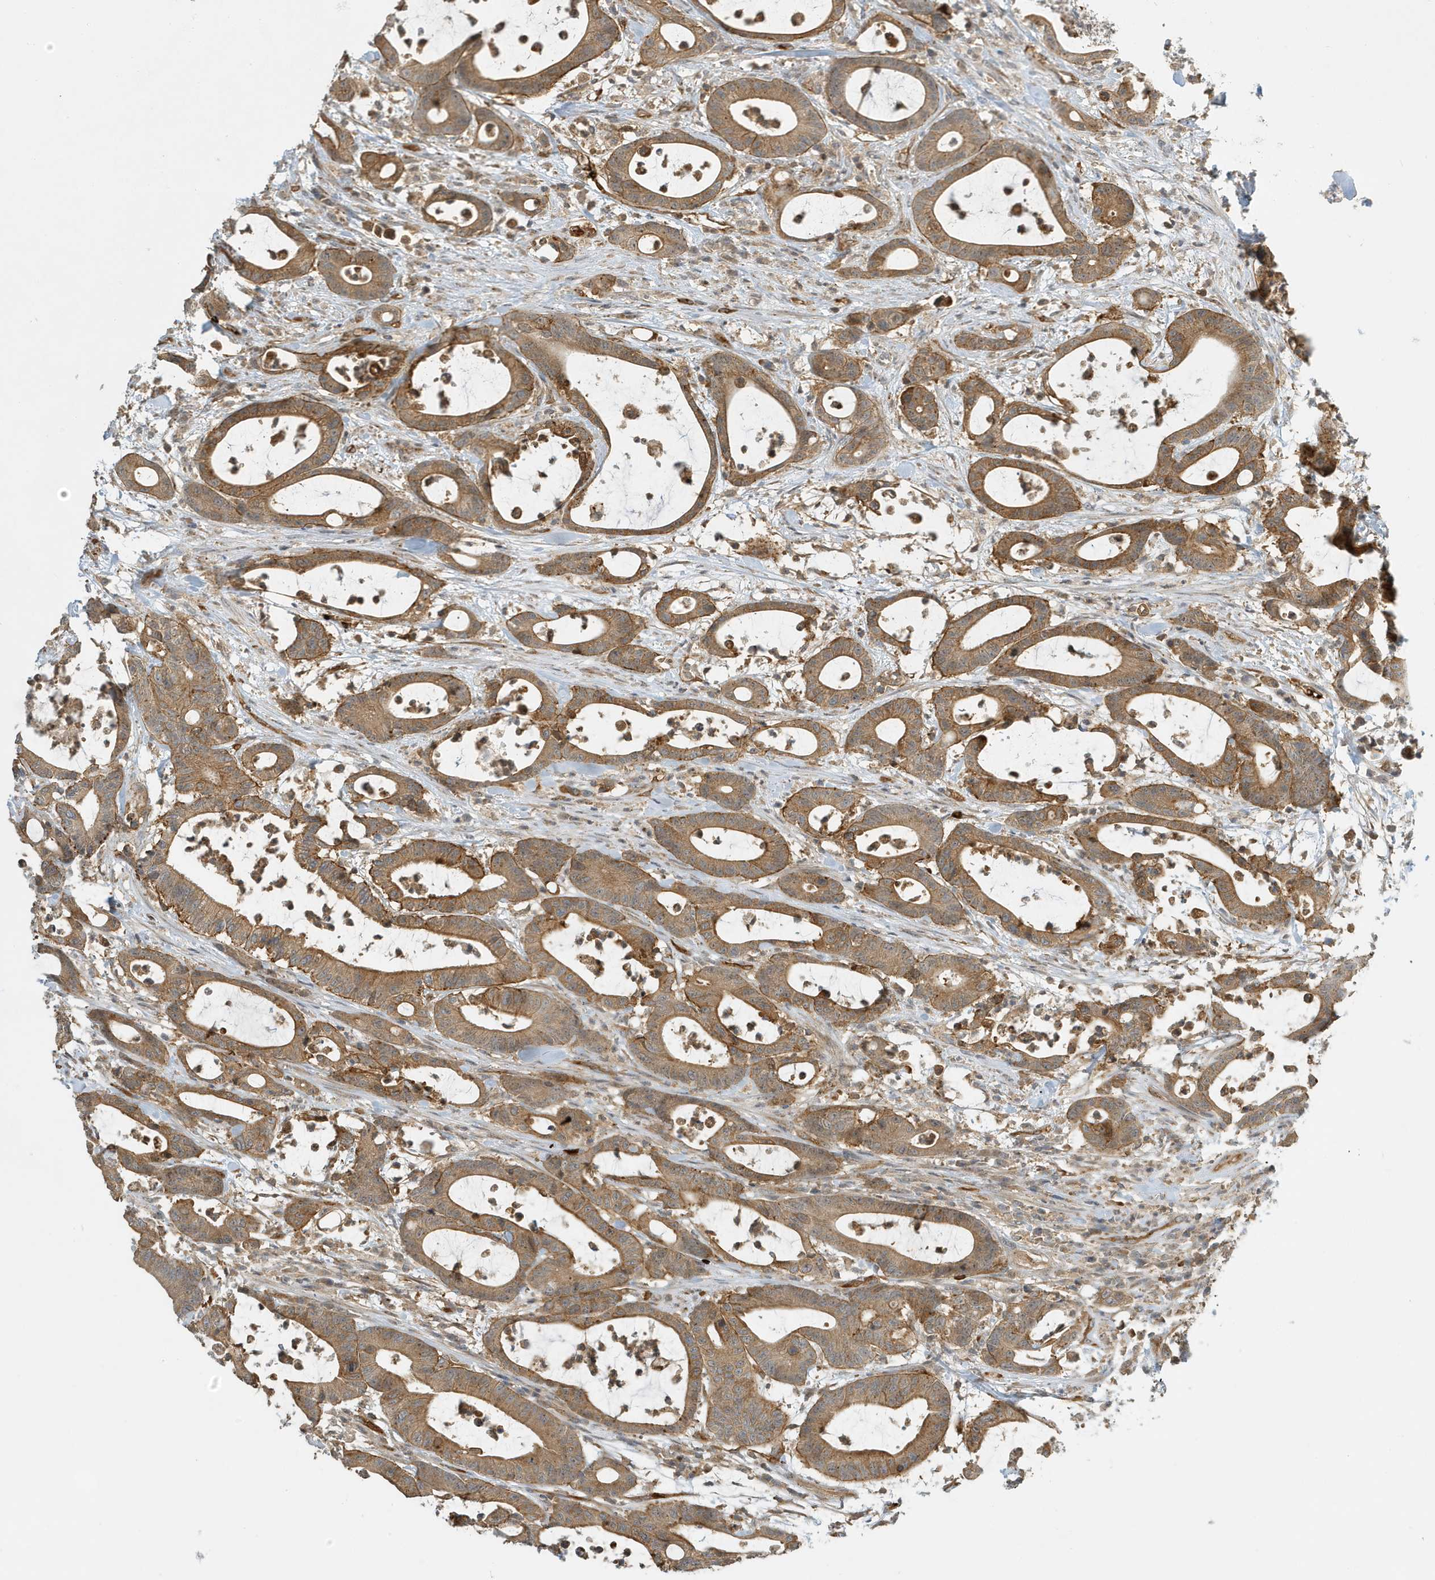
{"staining": {"intensity": "moderate", "quantity": ">75%", "location": "cytoplasmic/membranous"}, "tissue": "colorectal cancer", "cell_type": "Tumor cells", "image_type": "cancer", "snomed": [{"axis": "morphology", "description": "Adenocarcinoma, NOS"}, {"axis": "topography", "description": "Colon"}], "caption": "The photomicrograph reveals immunohistochemical staining of colorectal cancer (adenocarcinoma). There is moderate cytoplasmic/membranous expression is appreciated in about >75% of tumor cells.", "gene": "FYCO1", "patient": {"sex": "female", "age": 84}}